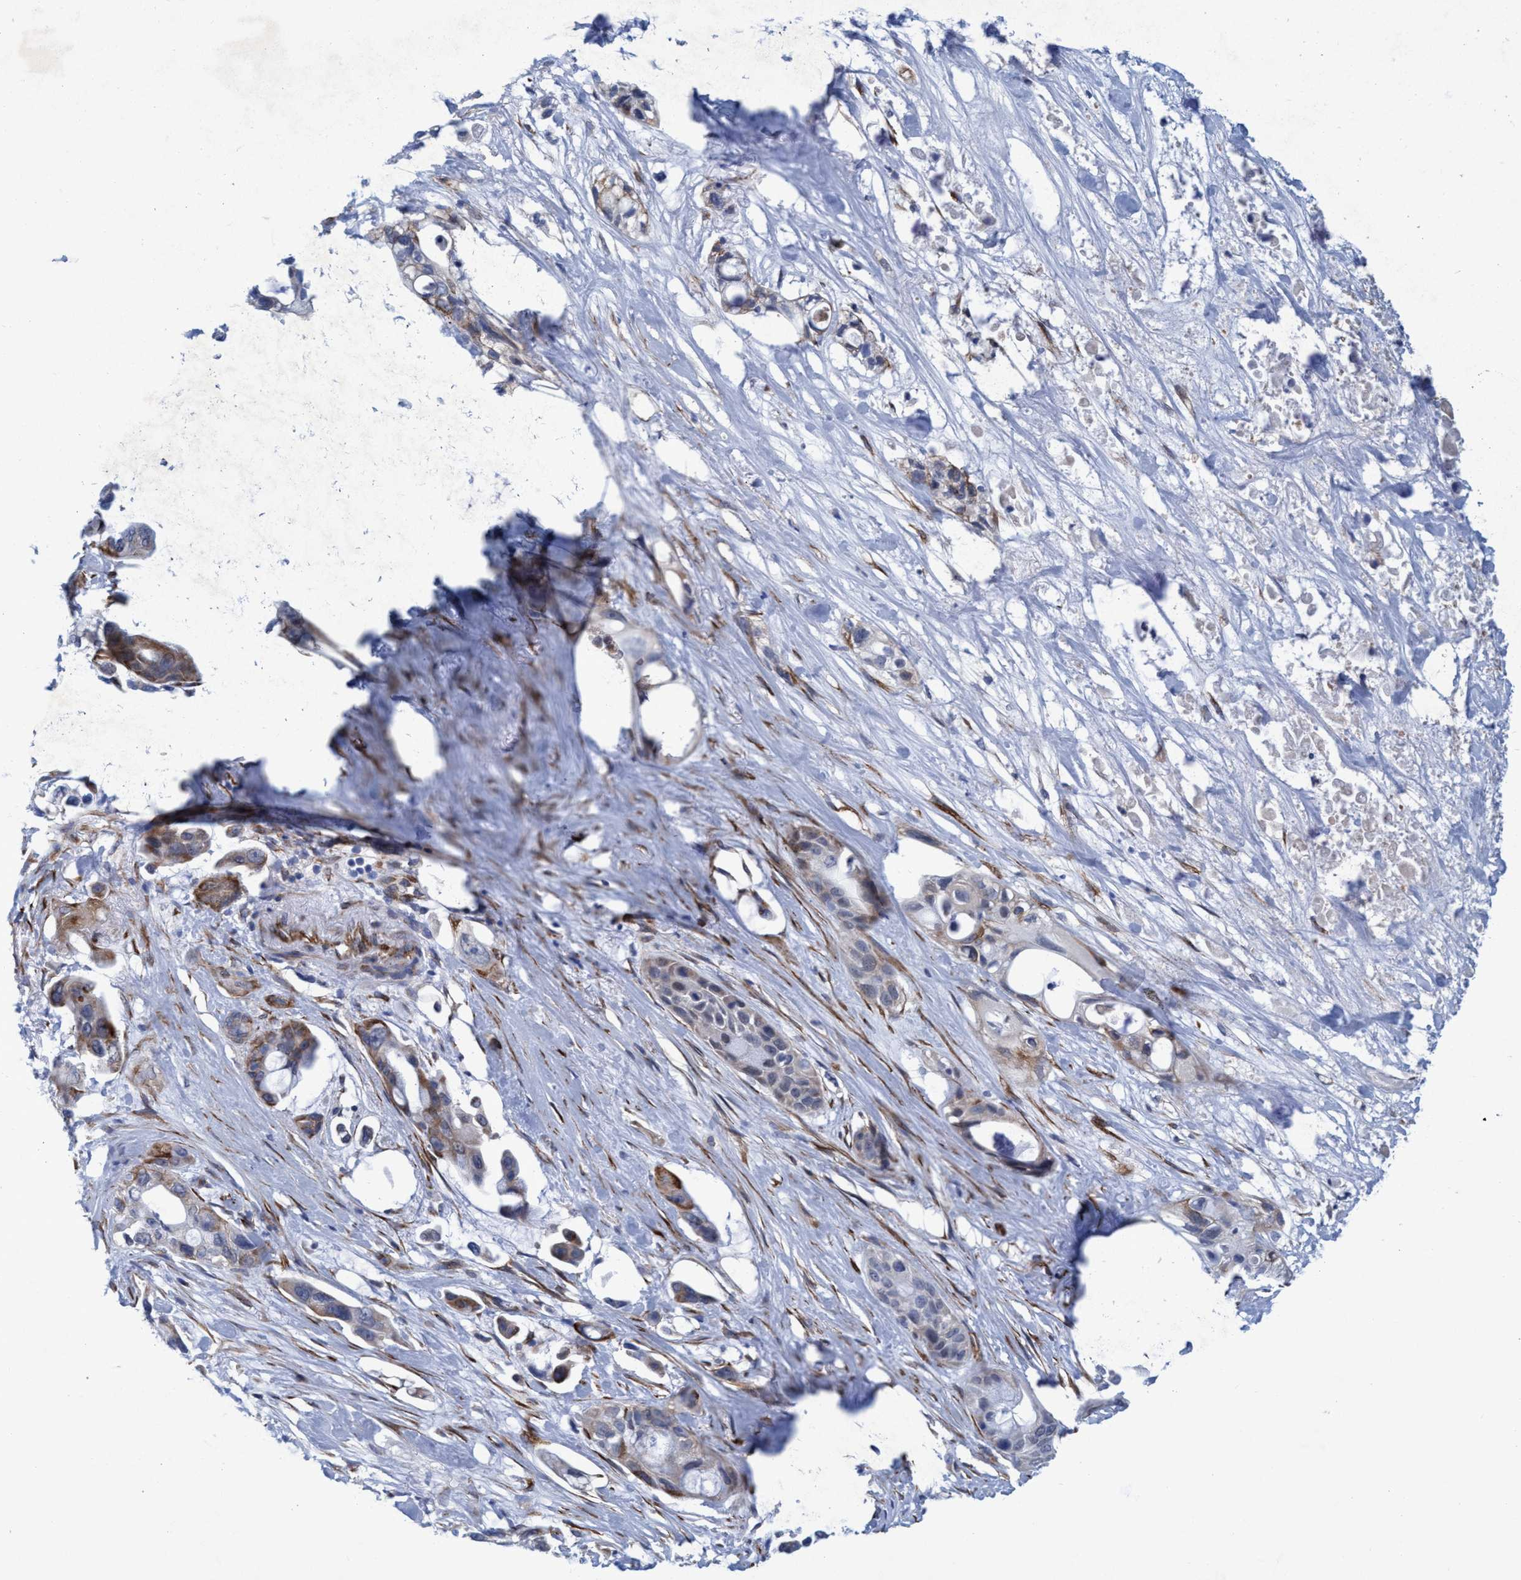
{"staining": {"intensity": "weak", "quantity": "25%-75%", "location": "cytoplasmic/membranous"}, "tissue": "pancreatic cancer", "cell_type": "Tumor cells", "image_type": "cancer", "snomed": [{"axis": "morphology", "description": "Adenocarcinoma, NOS"}, {"axis": "topography", "description": "Pancreas"}], "caption": "A brown stain labels weak cytoplasmic/membranous expression of a protein in pancreatic cancer tumor cells. The staining is performed using DAB (3,3'-diaminobenzidine) brown chromogen to label protein expression. The nuclei are counter-stained blue using hematoxylin.", "gene": "SLC43A2", "patient": {"sex": "male", "age": 53}}